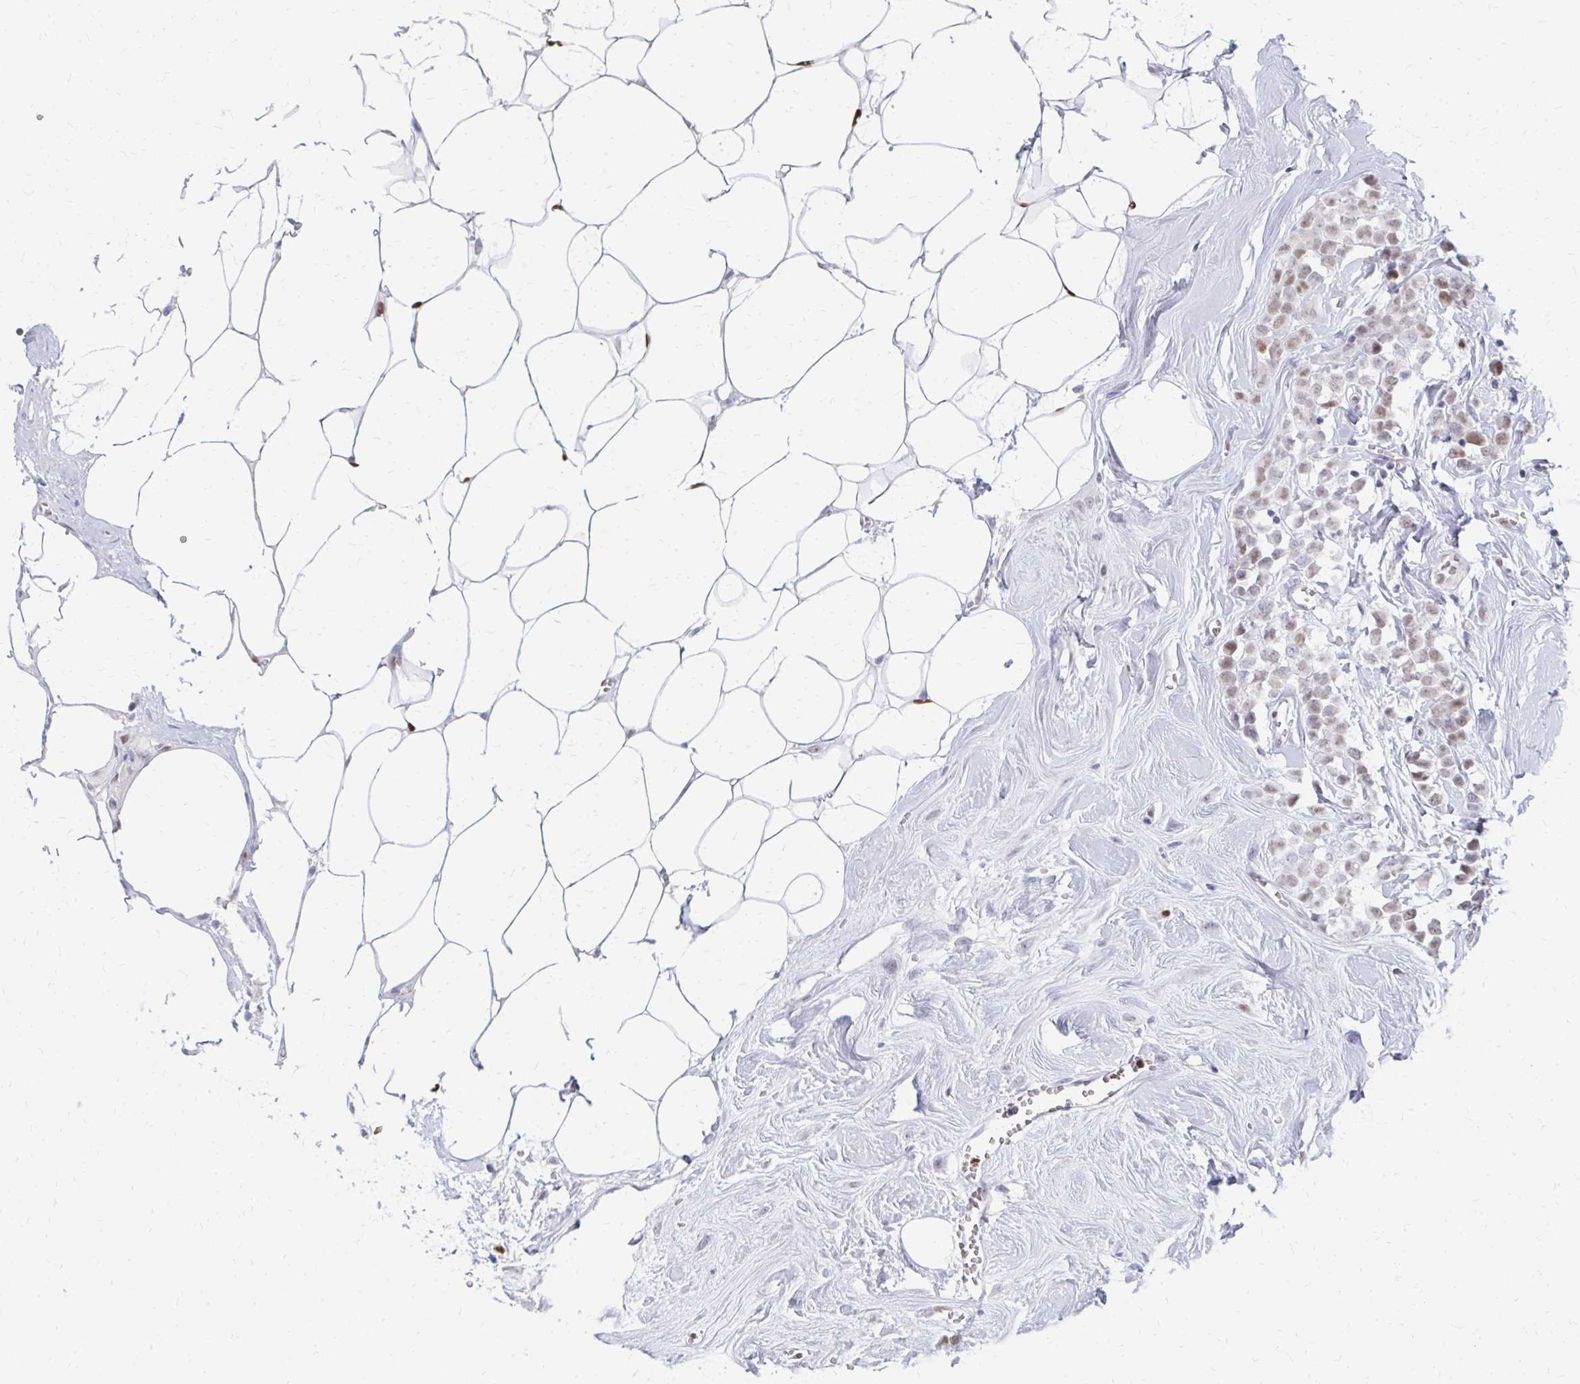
{"staining": {"intensity": "weak", "quantity": ">75%", "location": "nuclear"}, "tissue": "breast cancer", "cell_type": "Tumor cells", "image_type": "cancer", "snomed": [{"axis": "morphology", "description": "Duct carcinoma"}, {"axis": "topography", "description": "Breast"}], "caption": "Breast intraductal carcinoma stained for a protein (brown) demonstrates weak nuclear positive staining in about >75% of tumor cells.", "gene": "PLK3", "patient": {"sex": "female", "age": 80}}